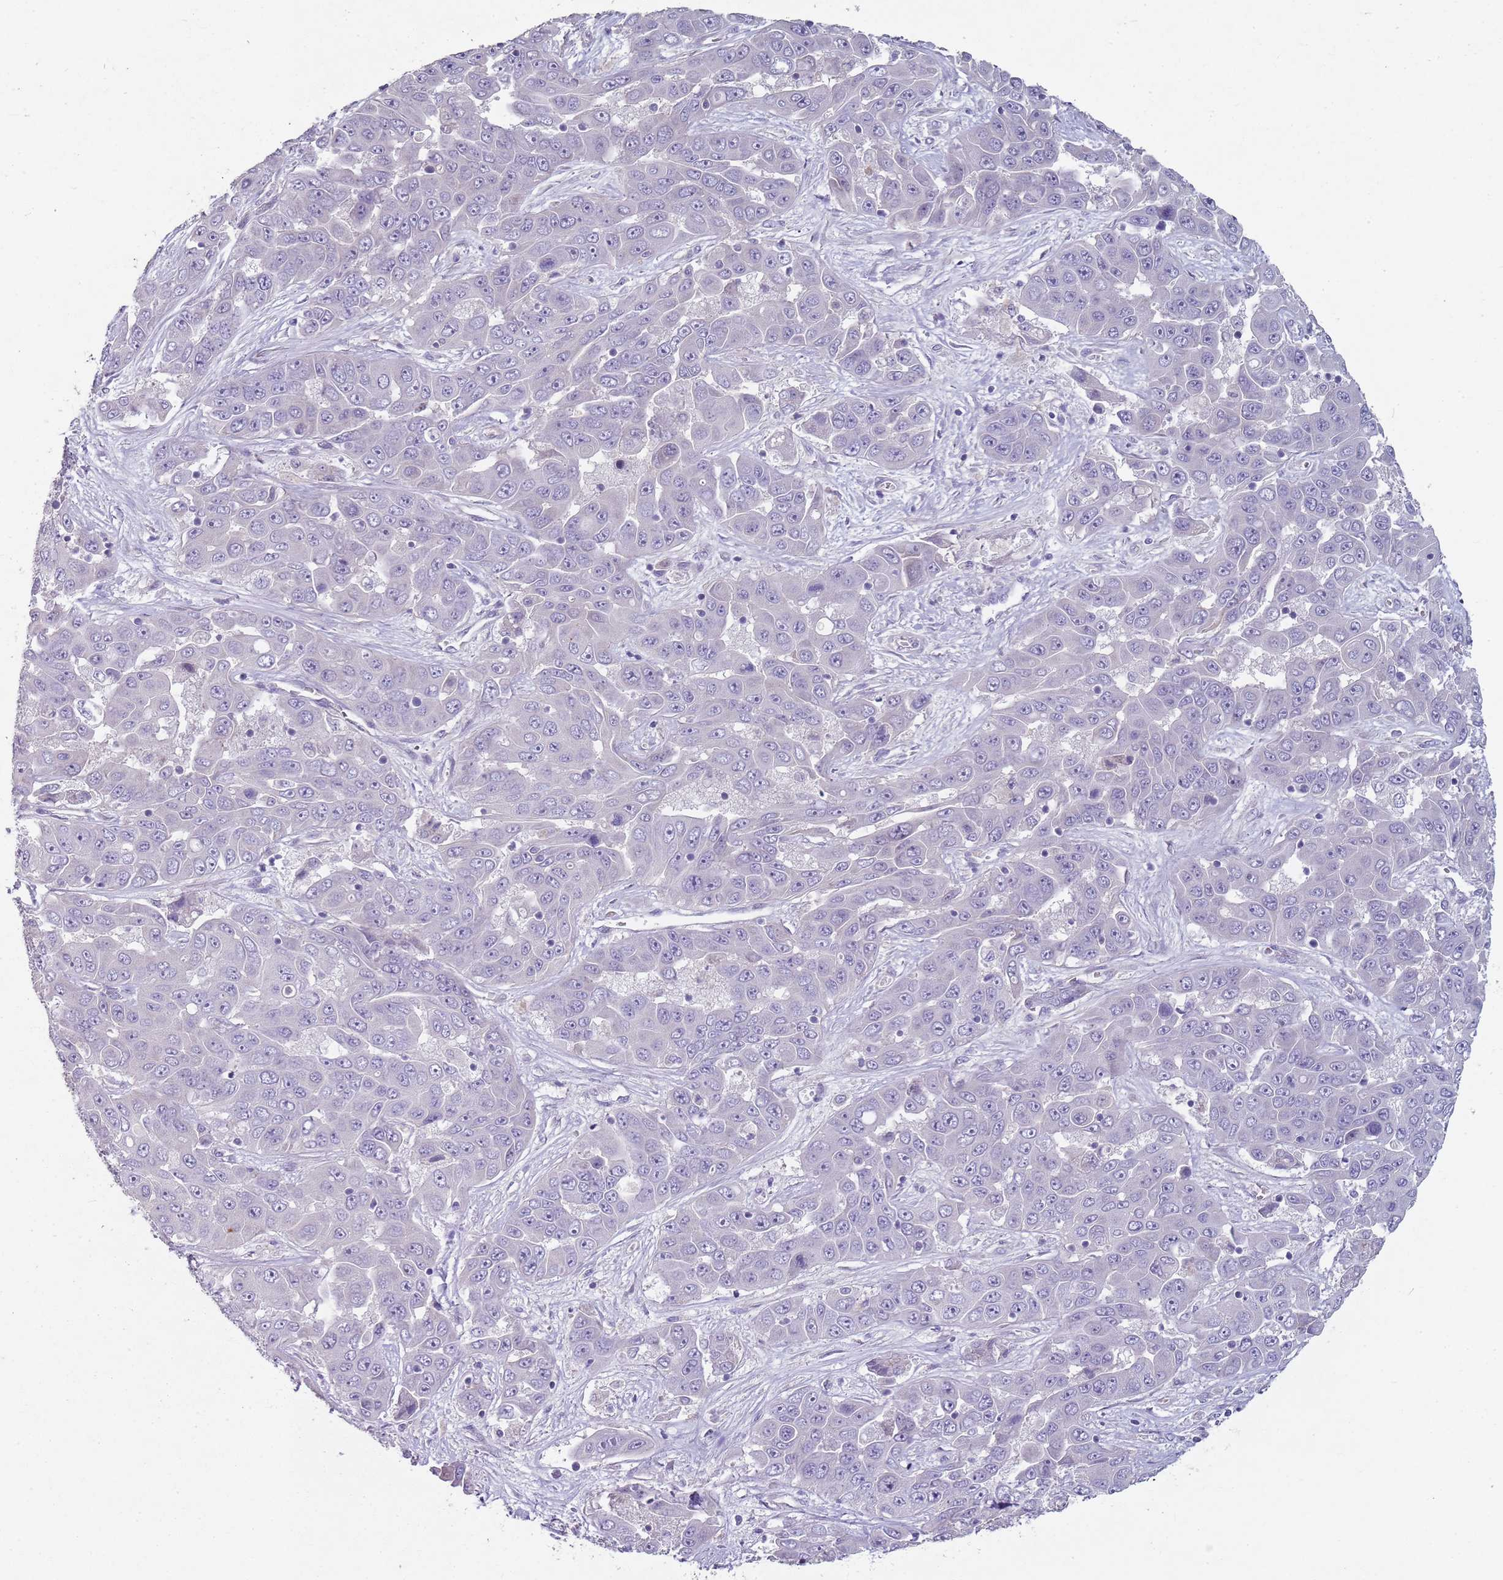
{"staining": {"intensity": "negative", "quantity": "none", "location": "none"}, "tissue": "liver cancer", "cell_type": "Tumor cells", "image_type": "cancer", "snomed": [{"axis": "morphology", "description": "Cholangiocarcinoma"}, {"axis": "topography", "description": "Liver"}], "caption": "Immunohistochemical staining of human cholangiocarcinoma (liver) shows no significant staining in tumor cells.", "gene": "ZNF583", "patient": {"sex": "female", "age": 52}}